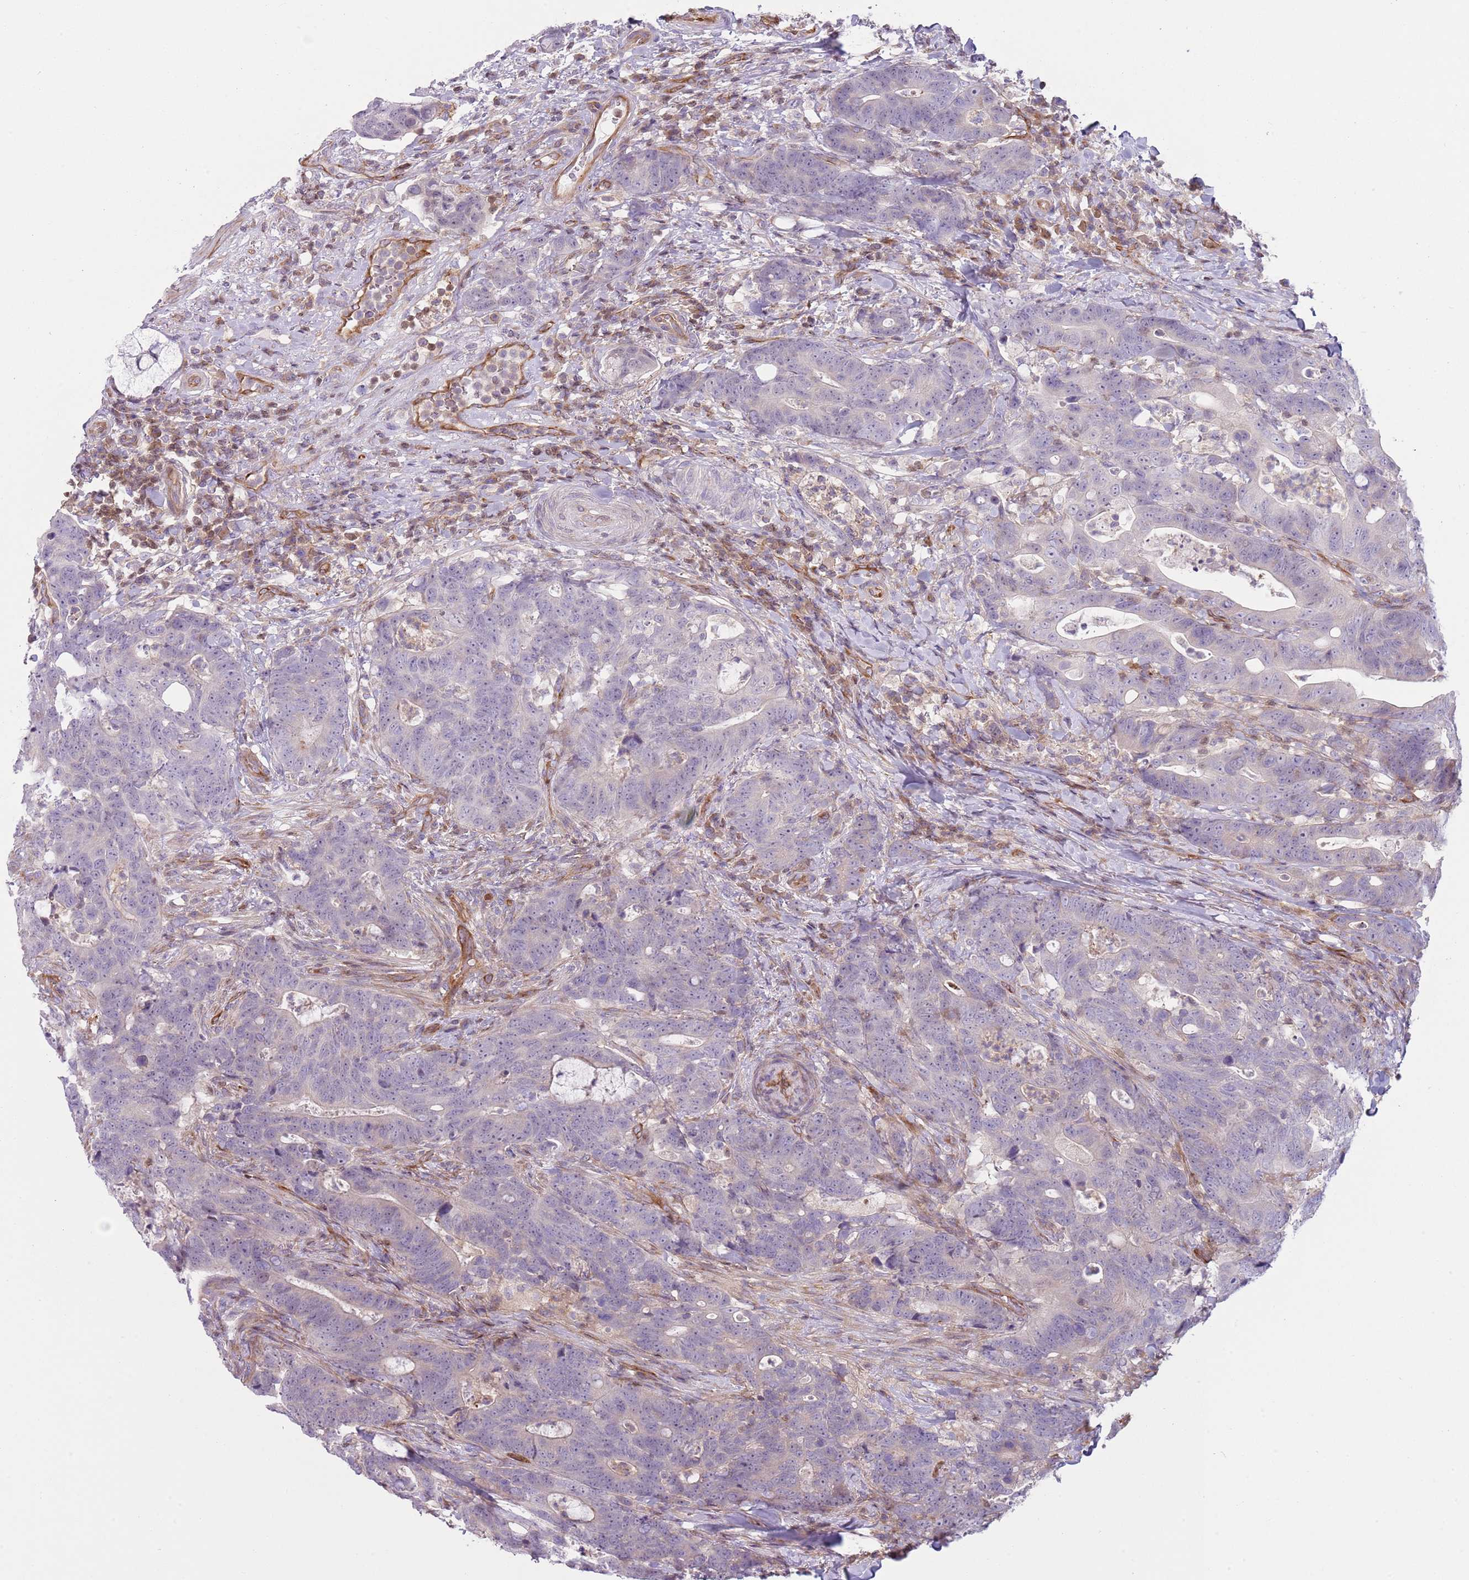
{"staining": {"intensity": "negative", "quantity": "none", "location": "none"}, "tissue": "colorectal cancer", "cell_type": "Tumor cells", "image_type": "cancer", "snomed": [{"axis": "morphology", "description": "Adenocarcinoma, NOS"}, {"axis": "topography", "description": "Colon"}], "caption": "The histopathology image reveals no staining of tumor cells in colorectal cancer (adenocarcinoma). Brightfield microscopy of immunohistochemistry (IHC) stained with DAB (3,3'-diaminobenzidine) (brown) and hematoxylin (blue), captured at high magnification.", "gene": "GNAI3", "patient": {"sex": "female", "age": 82}}